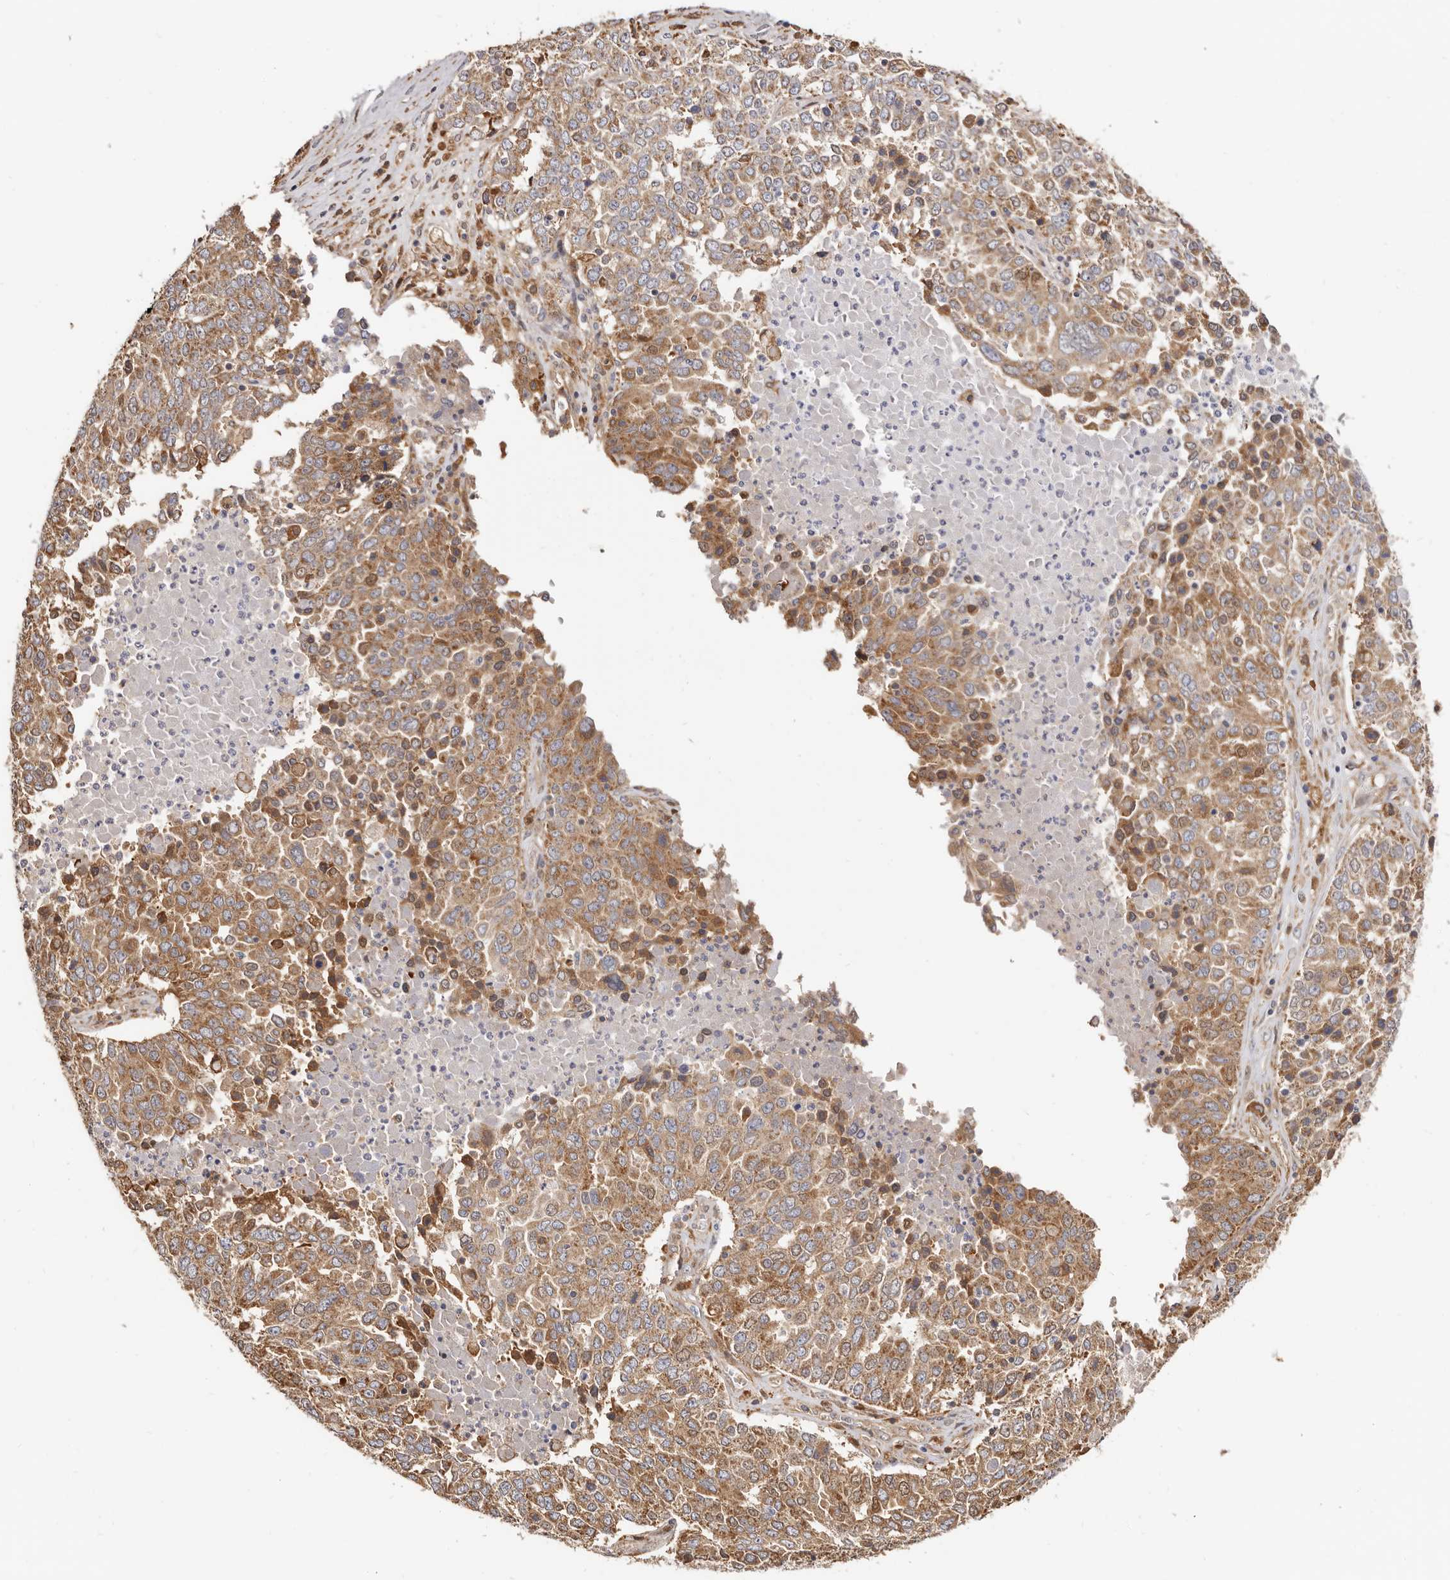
{"staining": {"intensity": "moderate", "quantity": ">75%", "location": "cytoplasmic/membranous"}, "tissue": "ovarian cancer", "cell_type": "Tumor cells", "image_type": "cancer", "snomed": [{"axis": "morphology", "description": "Carcinoma, endometroid"}, {"axis": "topography", "description": "Ovary"}], "caption": "Immunohistochemistry micrograph of human ovarian endometroid carcinoma stained for a protein (brown), which shows medium levels of moderate cytoplasmic/membranous staining in approximately >75% of tumor cells.", "gene": "LAP3", "patient": {"sex": "female", "age": 62}}